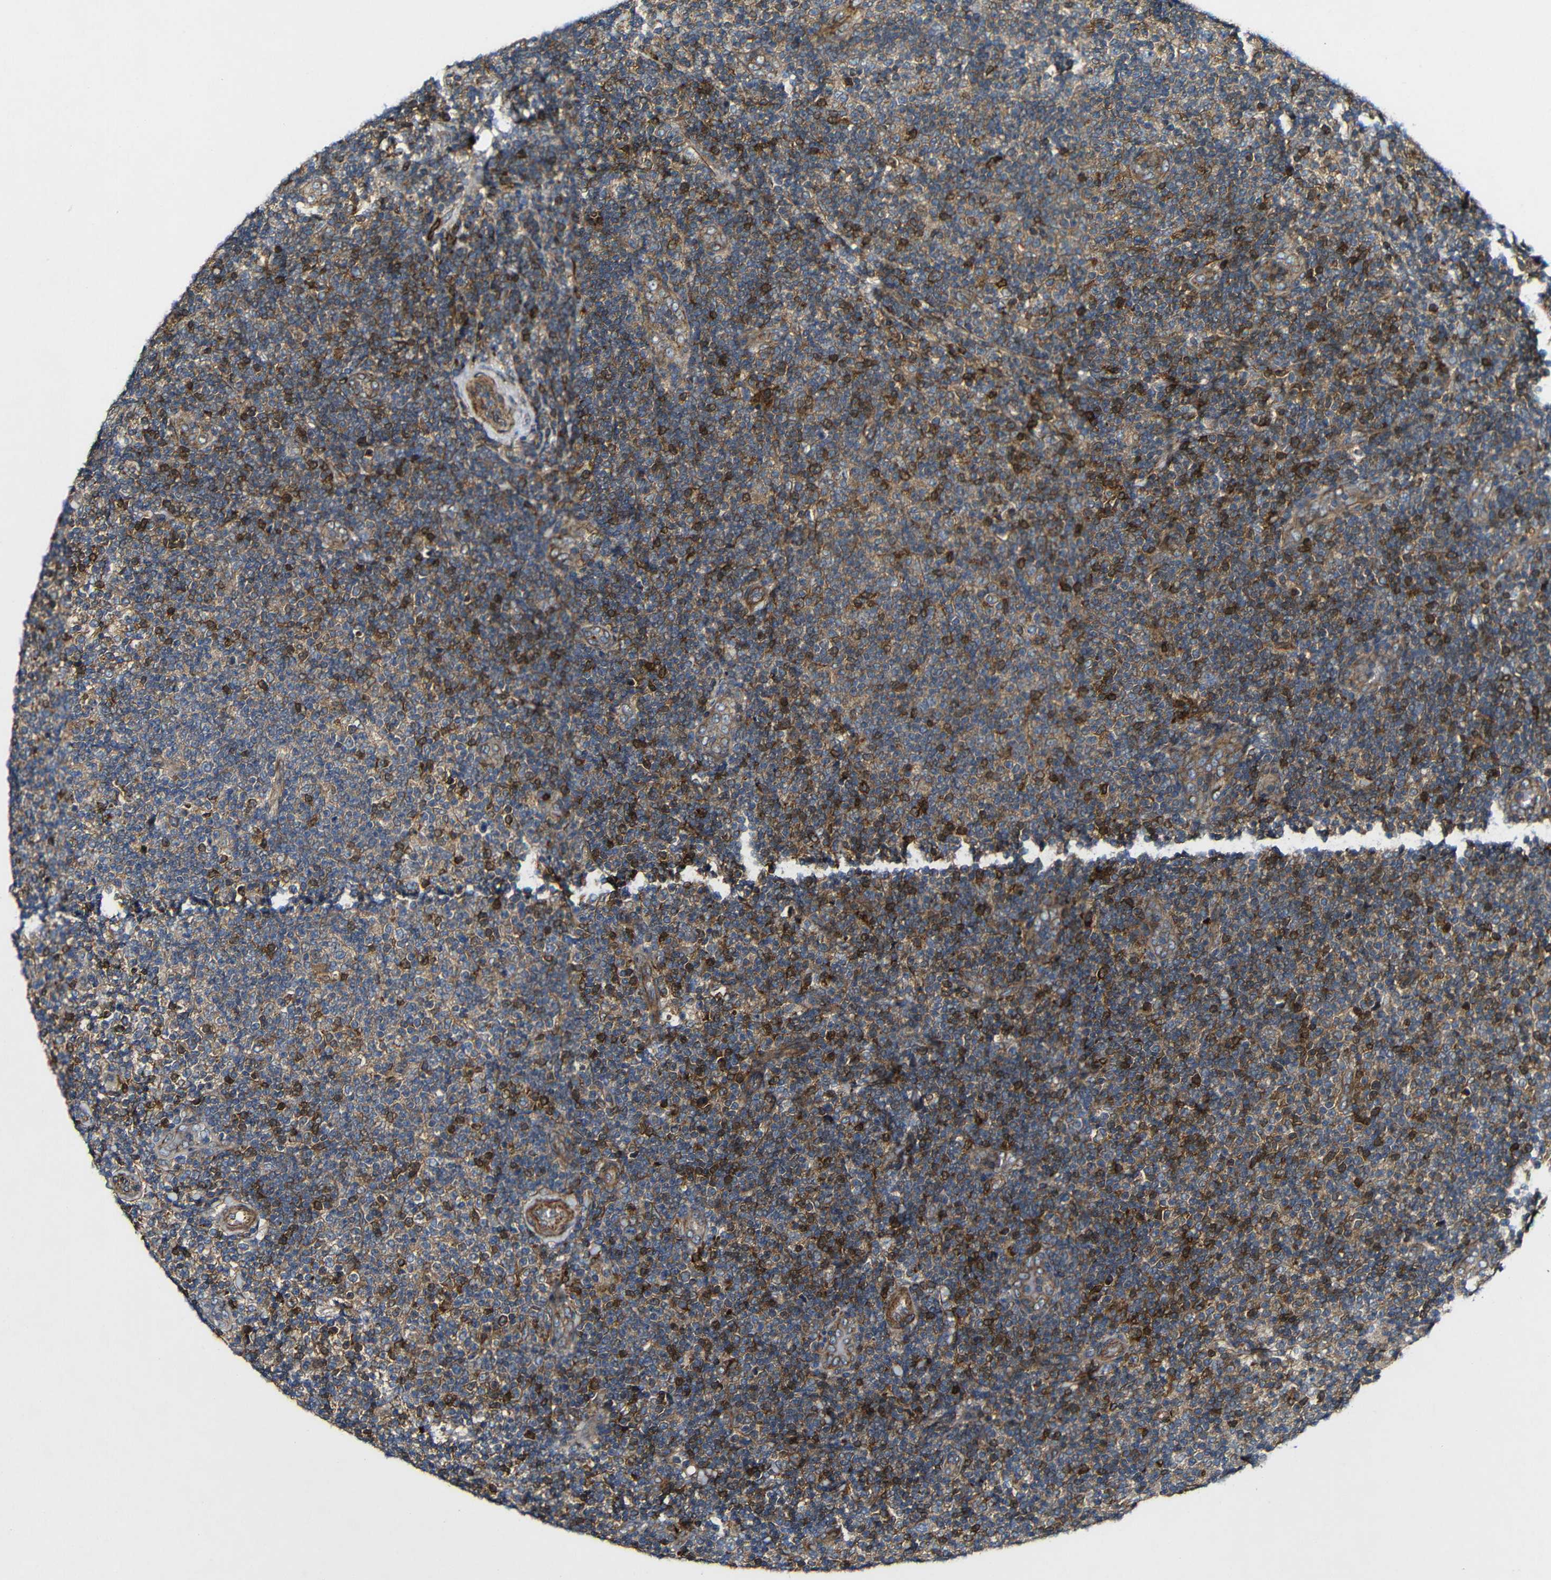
{"staining": {"intensity": "strong", "quantity": "25%-75%", "location": "cytoplasmic/membranous"}, "tissue": "lymphoma", "cell_type": "Tumor cells", "image_type": "cancer", "snomed": [{"axis": "morphology", "description": "Malignant lymphoma, non-Hodgkin's type, Low grade"}, {"axis": "topography", "description": "Lymph node"}], "caption": "There is high levels of strong cytoplasmic/membranous staining in tumor cells of lymphoma, as demonstrated by immunohistochemical staining (brown color).", "gene": "GSDME", "patient": {"sex": "male", "age": 83}}